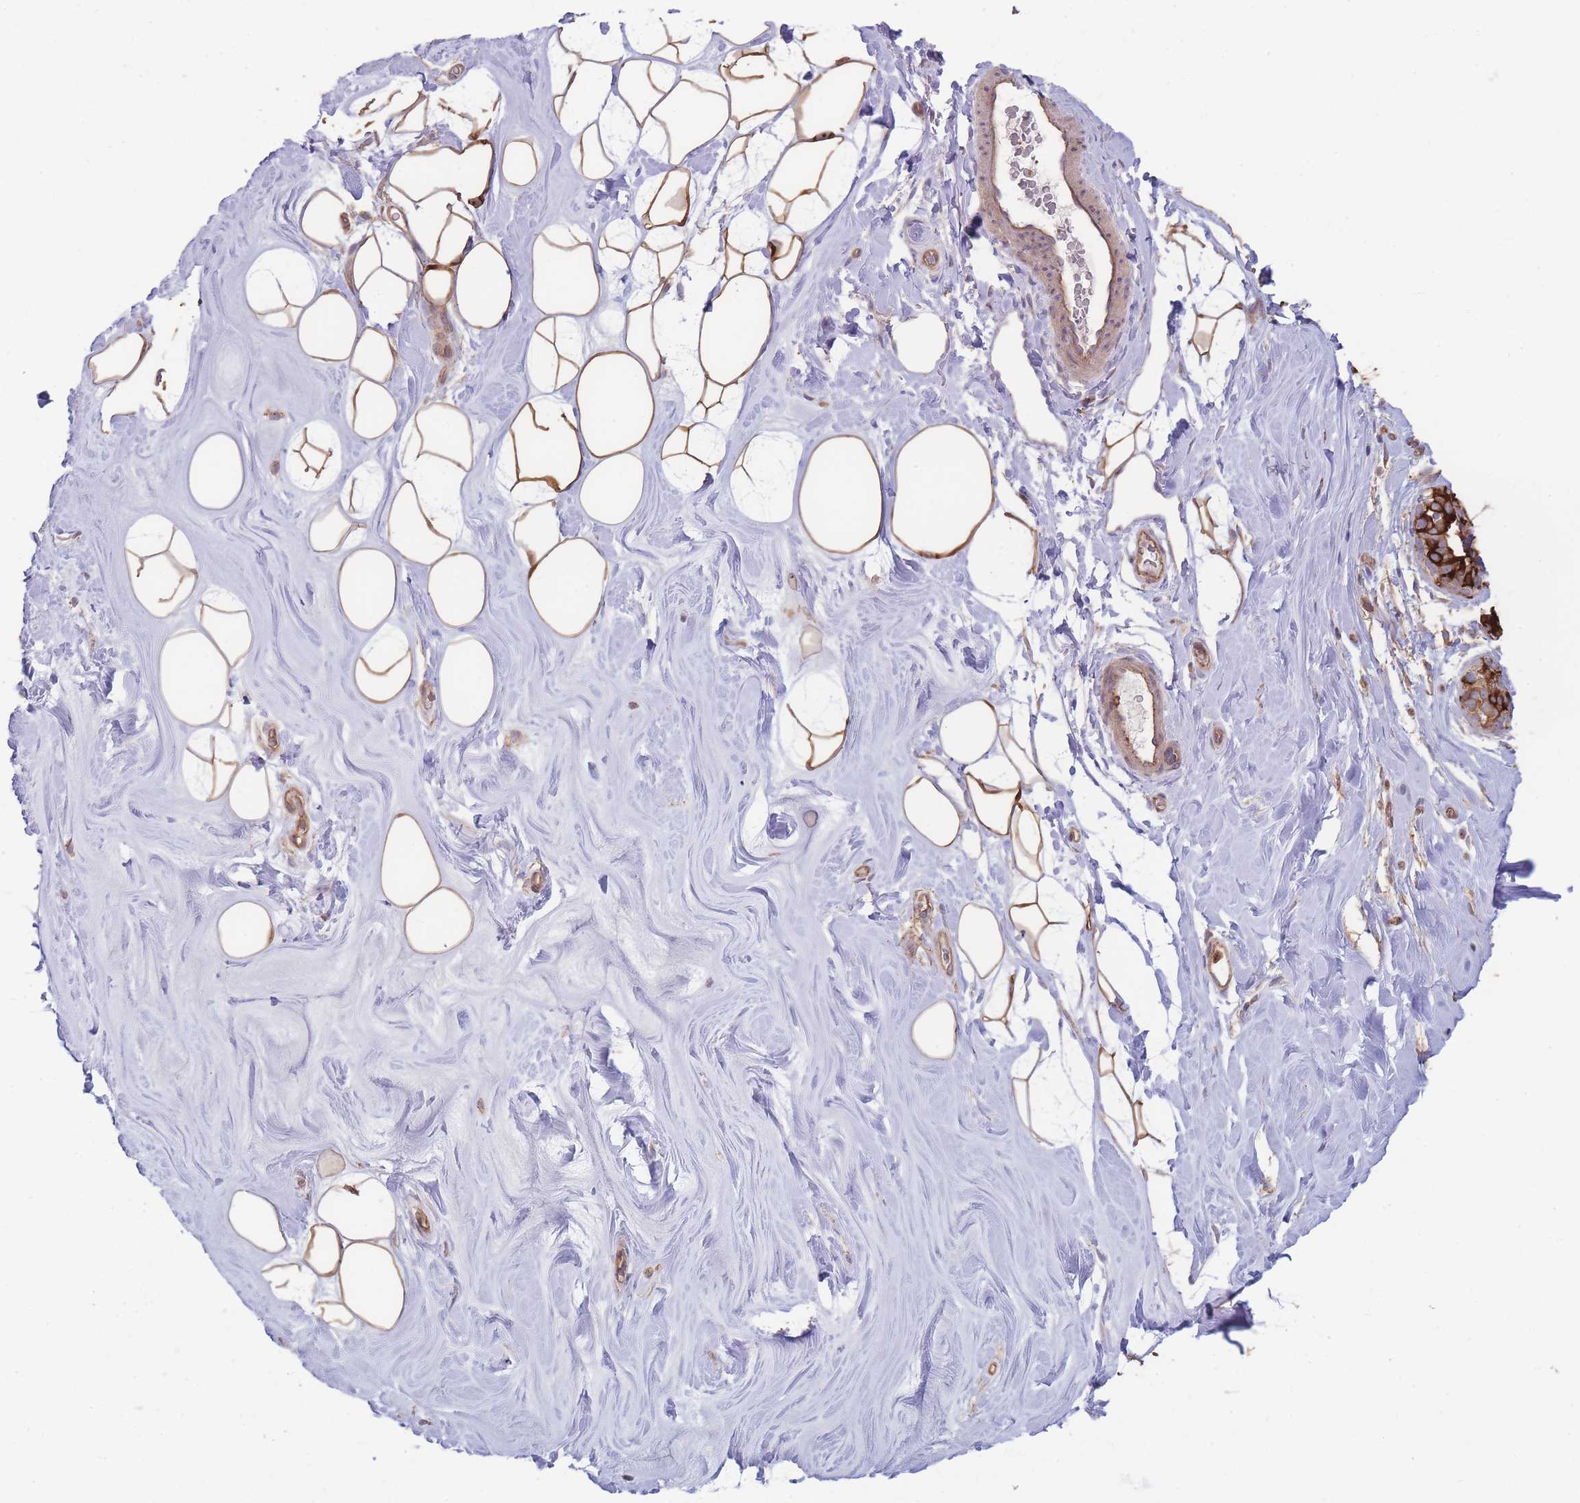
{"staining": {"intensity": "moderate", "quantity": ">75%", "location": "cytoplasmic/membranous"}, "tissue": "adipose tissue", "cell_type": "Adipocytes", "image_type": "normal", "snomed": [{"axis": "morphology", "description": "Normal tissue, NOS"}, {"axis": "topography", "description": "Breast"}], "caption": "This histopathology image shows IHC staining of benign adipose tissue, with medium moderate cytoplasmic/membranous staining in approximately >75% of adipocytes.", "gene": "STEAP3", "patient": {"sex": "female", "age": 26}}